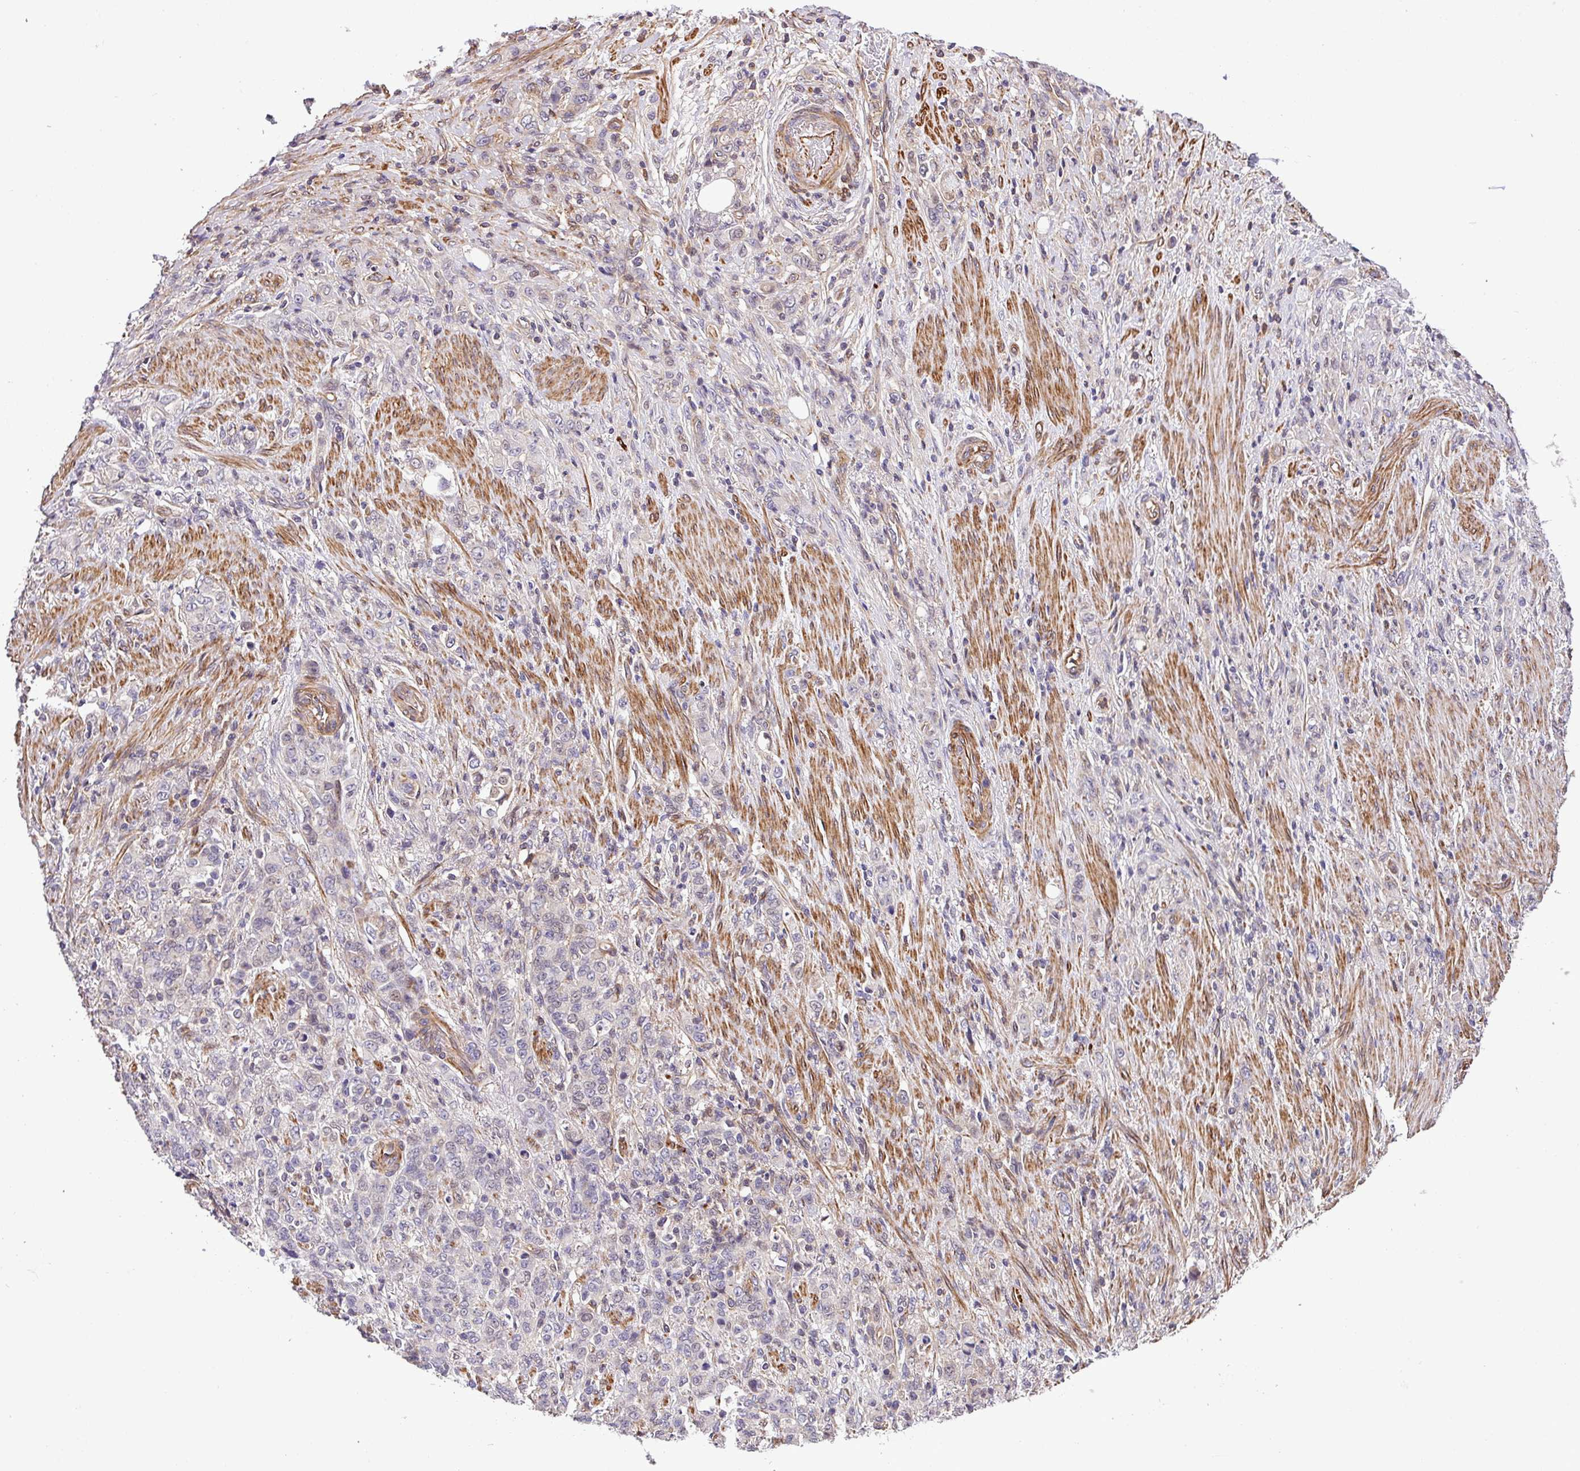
{"staining": {"intensity": "negative", "quantity": "none", "location": "none"}, "tissue": "stomach cancer", "cell_type": "Tumor cells", "image_type": "cancer", "snomed": [{"axis": "morphology", "description": "Adenocarcinoma, NOS"}, {"axis": "topography", "description": "Stomach"}], "caption": "This is a micrograph of immunohistochemistry (IHC) staining of stomach cancer (adenocarcinoma), which shows no positivity in tumor cells.", "gene": "CASS4", "patient": {"sex": "female", "age": 79}}